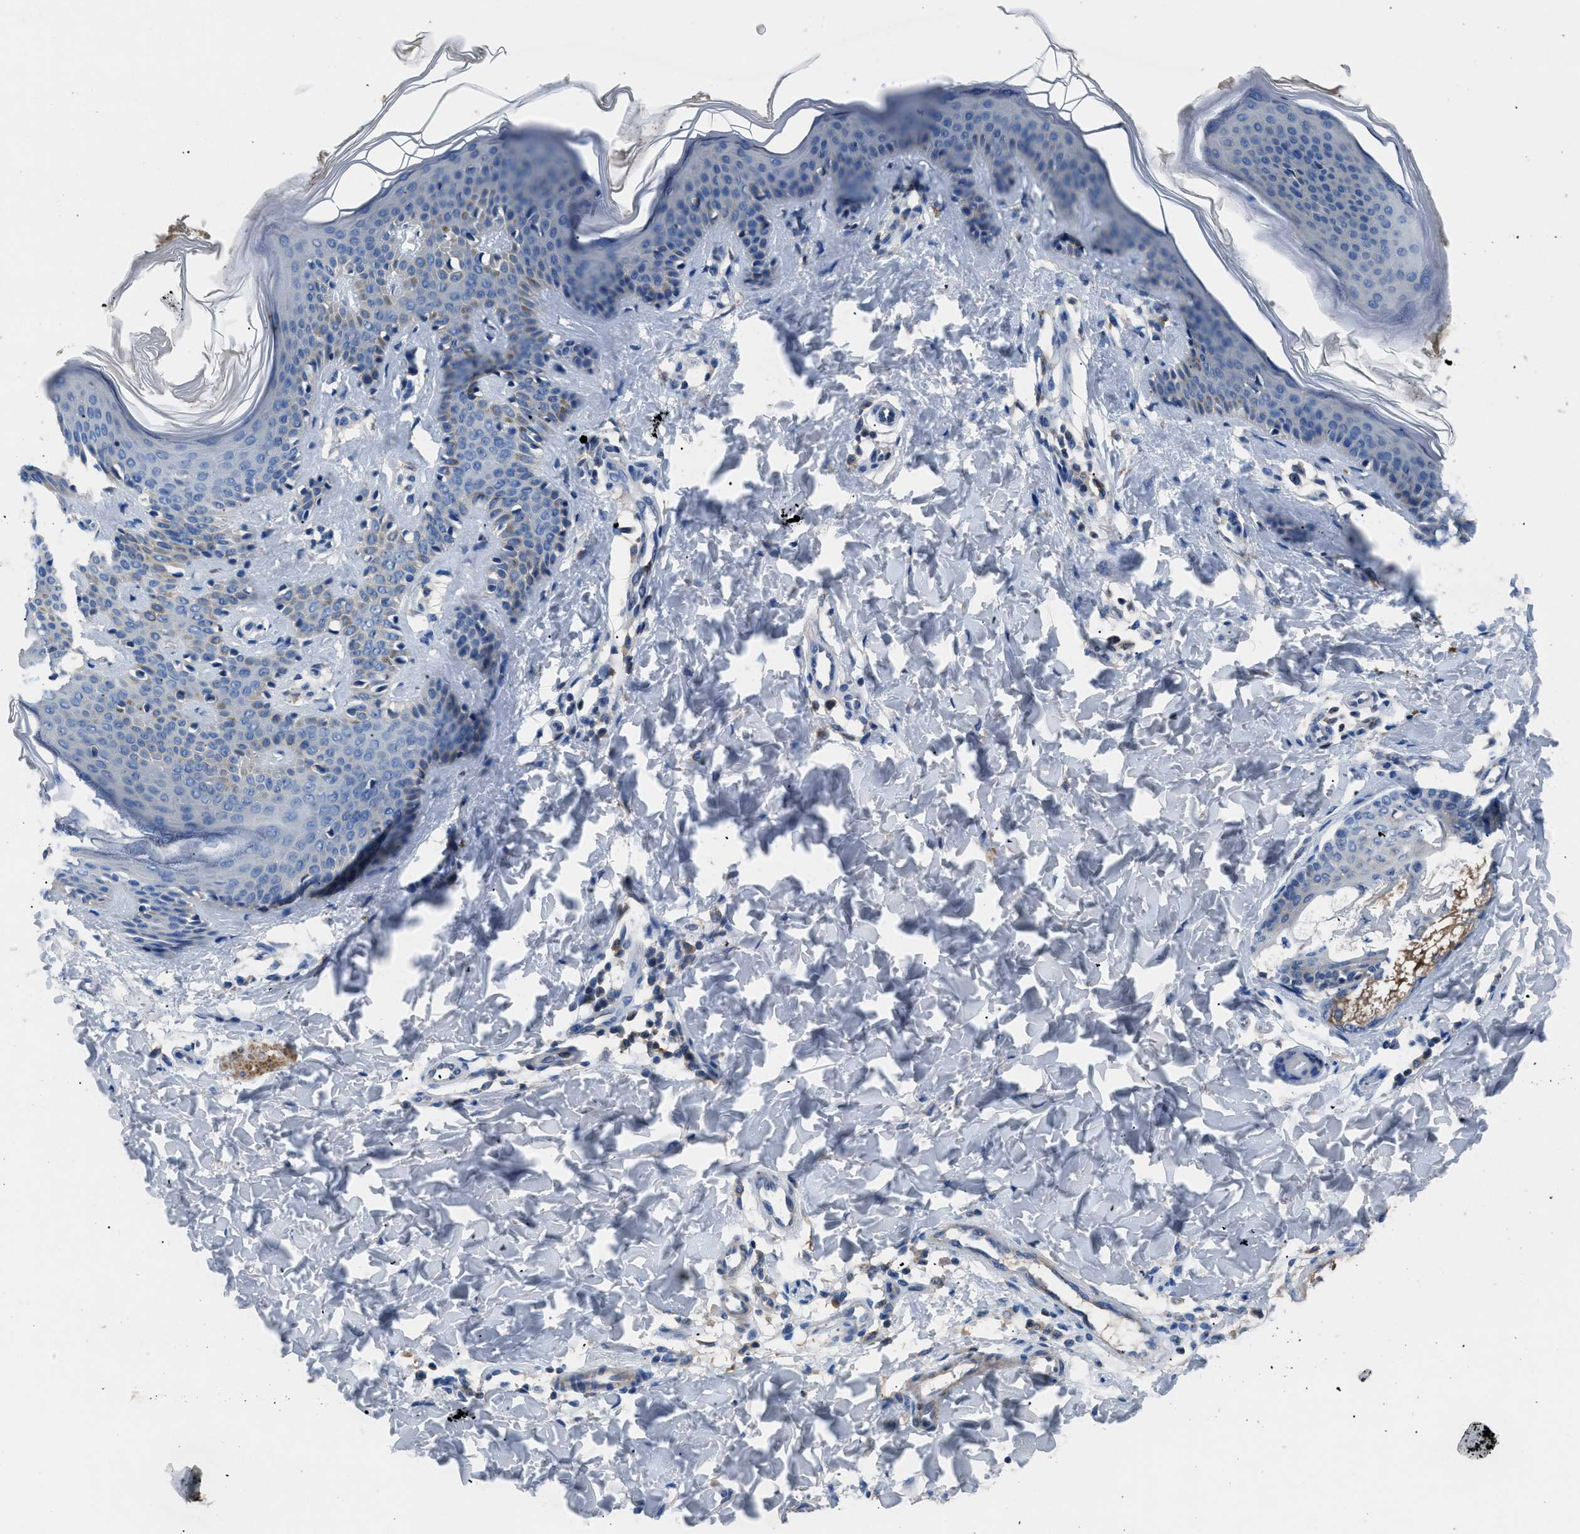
{"staining": {"intensity": "negative", "quantity": "none", "location": "none"}, "tissue": "skin", "cell_type": "Fibroblasts", "image_type": "normal", "snomed": [{"axis": "morphology", "description": "Normal tissue, NOS"}, {"axis": "topography", "description": "Skin"}], "caption": "This image is of unremarkable skin stained with immunohistochemistry (IHC) to label a protein in brown with the nuclei are counter-stained blue. There is no positivity in fibroblasts.", "gene": "SGCZ", "patient": {"sex": "female", "age": 17}}